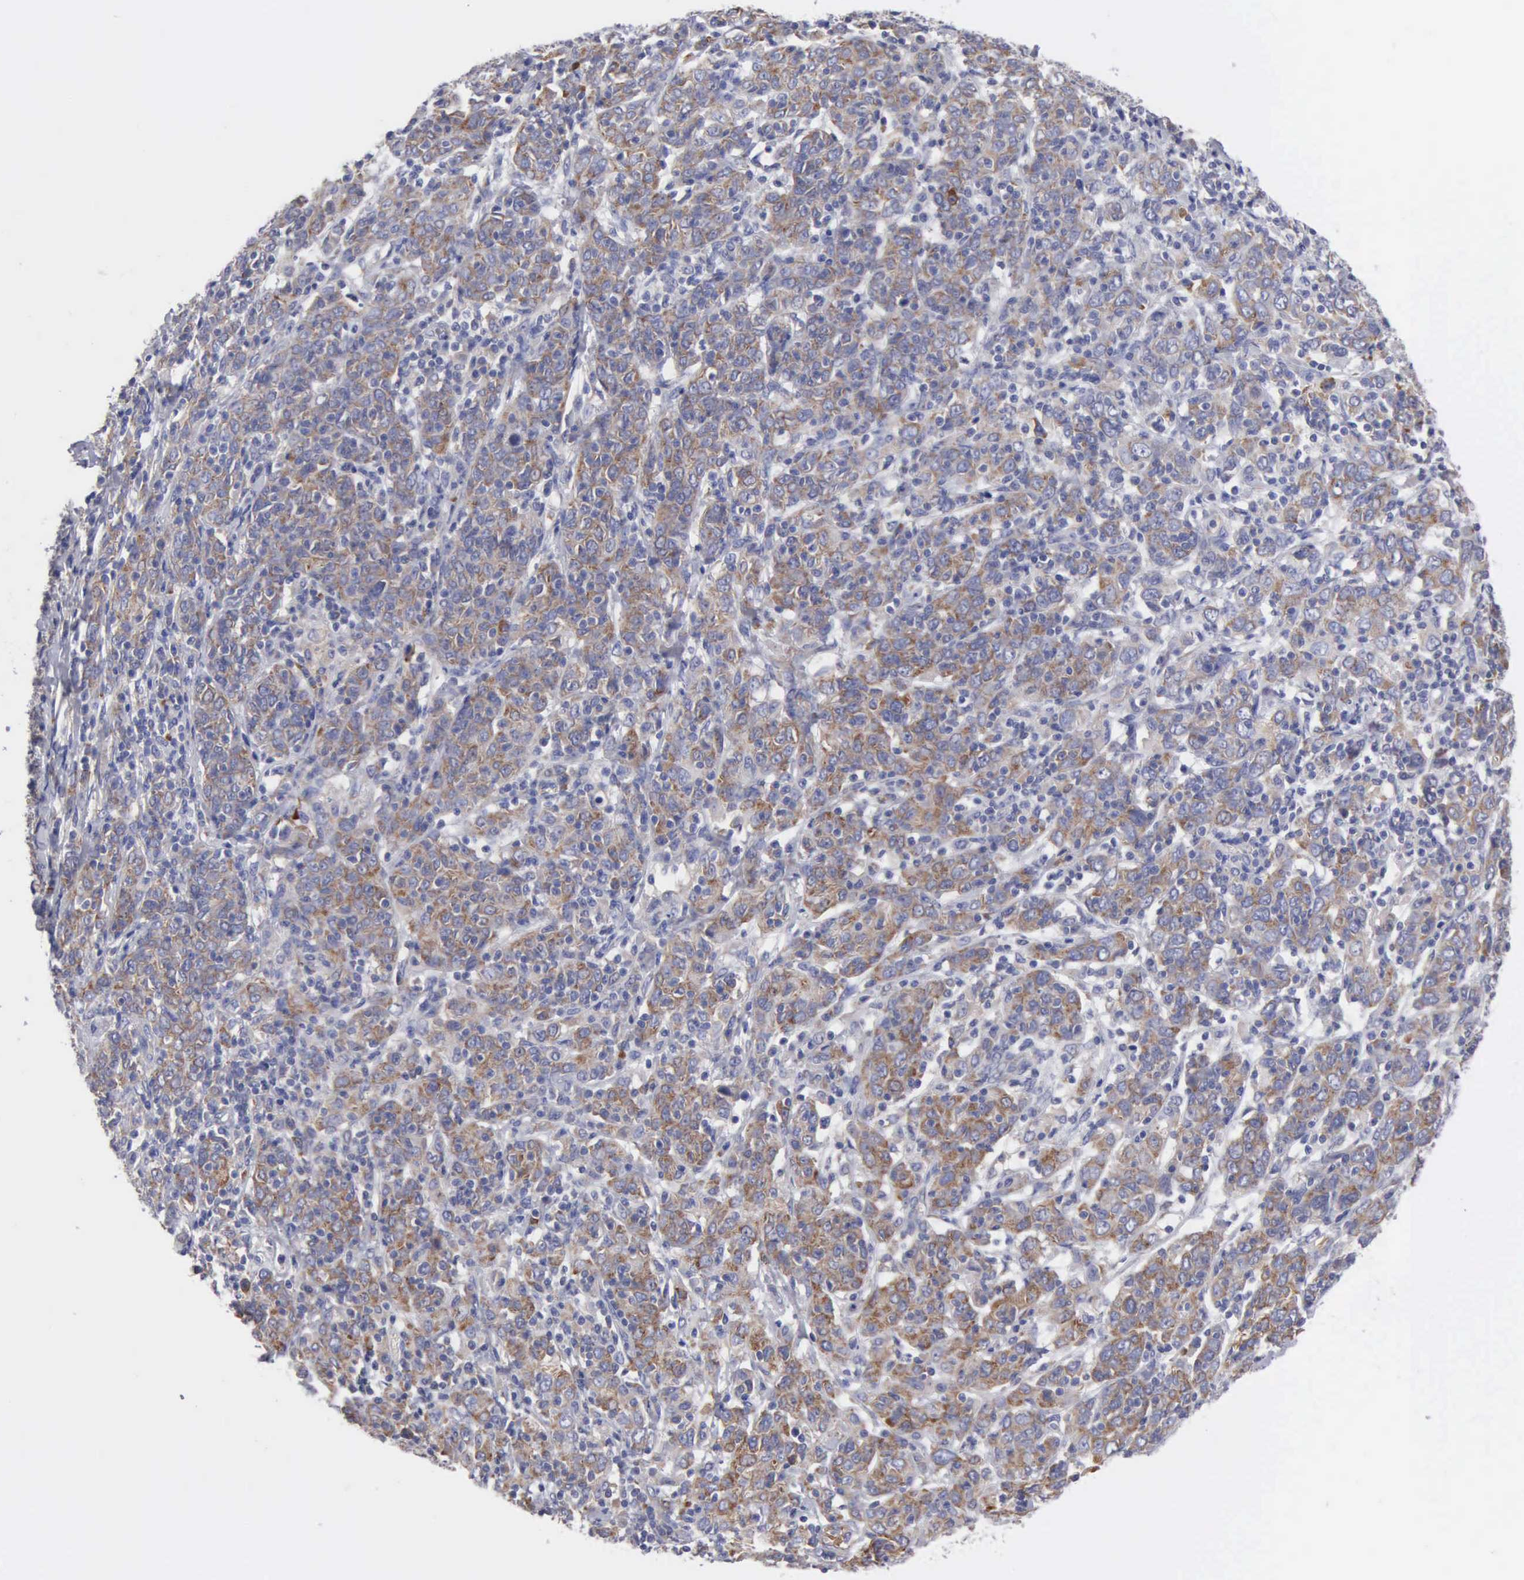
{"staining": {"intensity": "moderate", "quantity": ">75%", "location": "cytoplasmic/membranous"}, "tissue": "cervical cancer", "cell_type": "Tumor cells", "image_type": "cancer", "snomed": [{"axis": "morphology", "description": "Normal tissue, NOS"}, {"axis": "morphology", "description": "Squamous cell carcinoma, NOS"}, {"axis": "topography", "description": "Cervix"}], "caption": "Immunohistochemistry (IHC) image of neoplastic tissue: cervical cancer stained using immunohistochemistry demonstrates medium levels of moderate protein expression localized specifically in the cytoplasmic/membranous of tumor cells, appearing as a cytoplasmic/membranous brown color.", "gene": "TXLNG", "patient": {"sex": "female", "age": 67}}